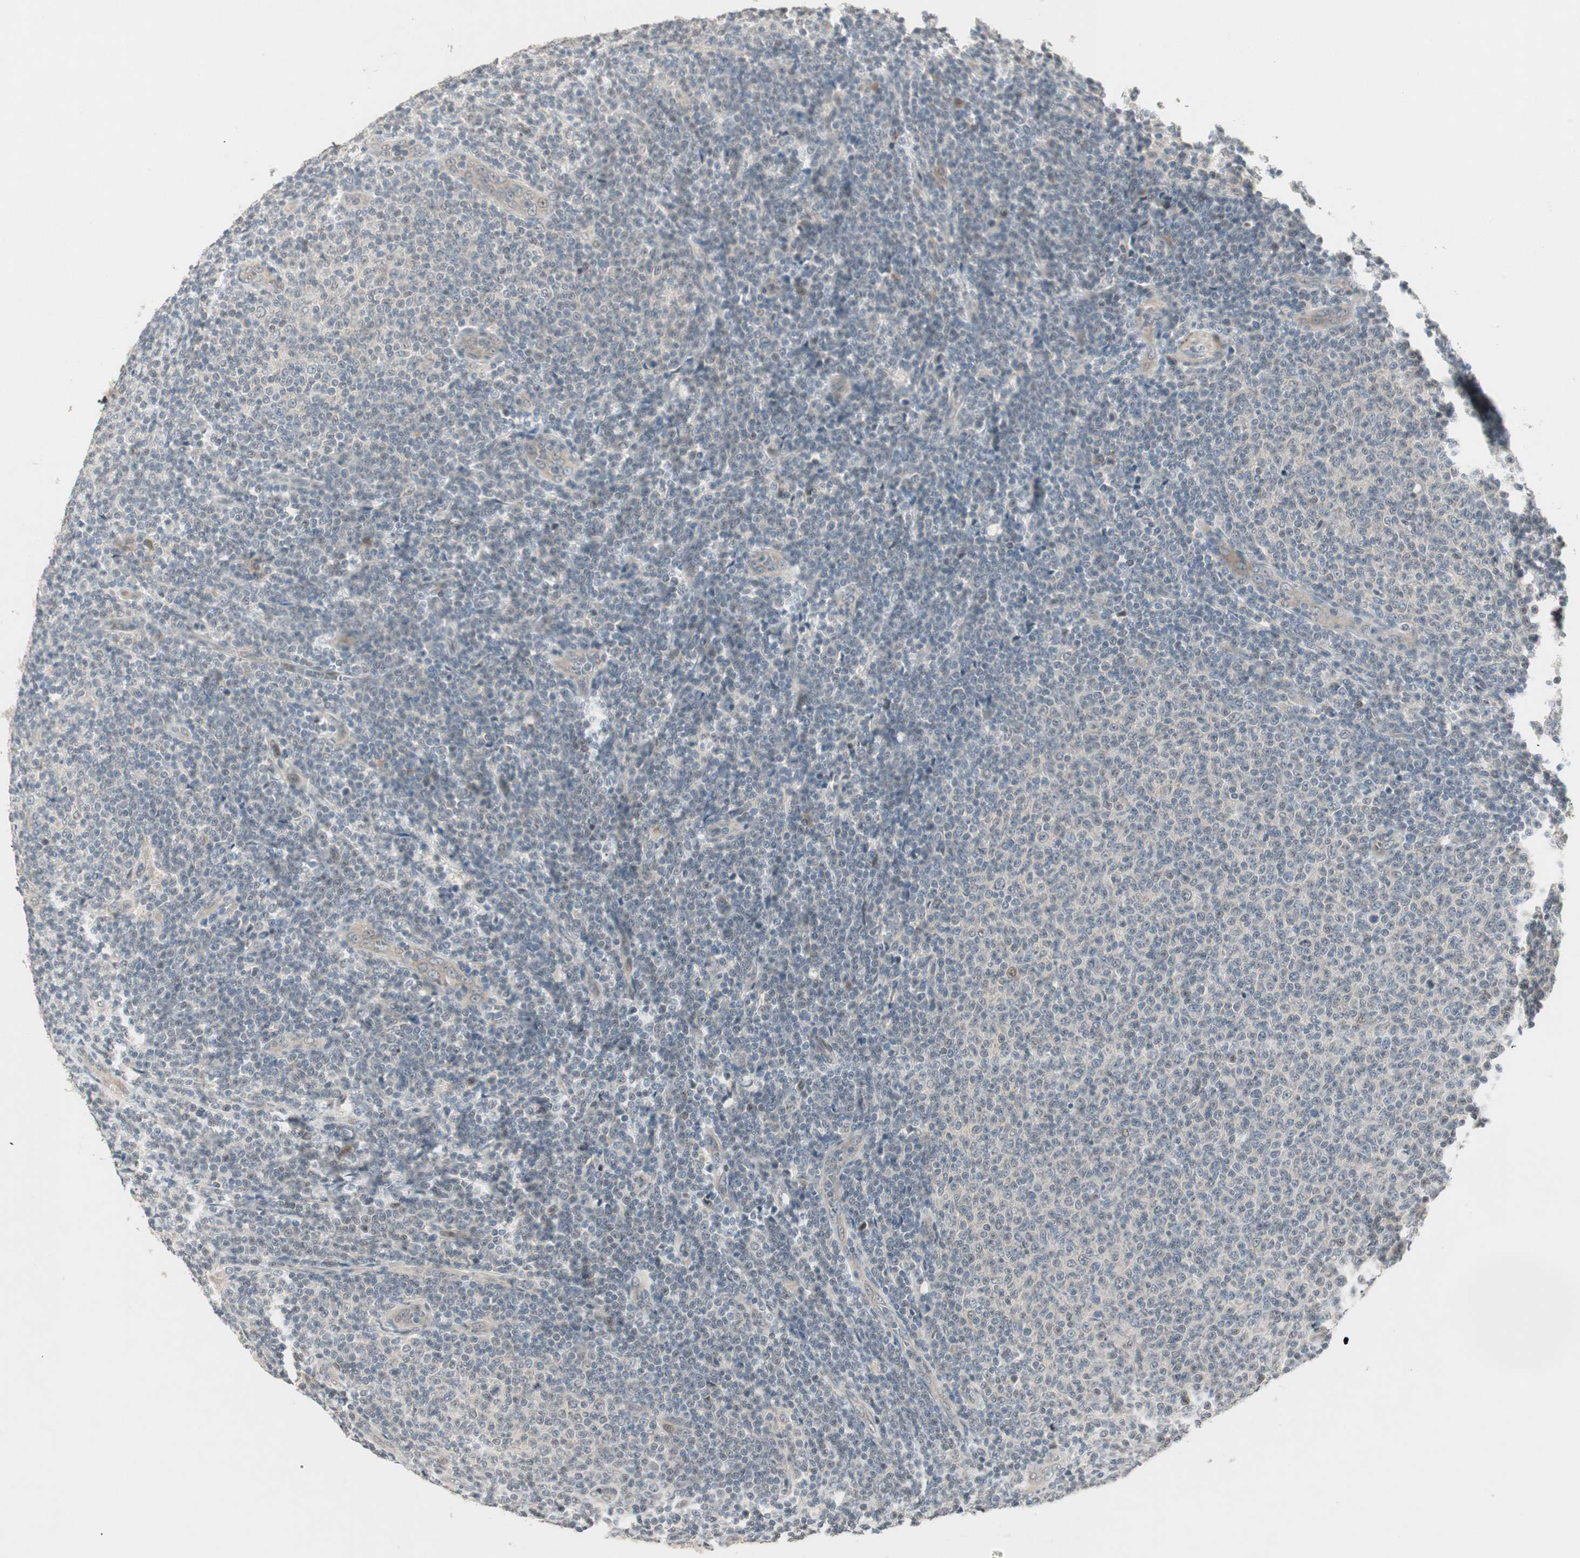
{"staining": {"intensity": "weak", "quantity": "<25%", "location": "nuclear"}, "tissue": "lymphoma", "cell_type": "Tumor cells", "image_type": "cancer", "snomed": [{"axis": "morphology", "description": "Malignant lymphoma, non-Hodgkin's type, Low grade"}, {"axis": "topography", "description": "Lymph node"}], "caption": "This is a image of immunohistochemistry staining of low-grade malignant lymphoma, non-Hodgkin's type, which shows no expression in tumor cells.", "gene": "ACSL5", "patient": {"sex": "male", "age": 66}}